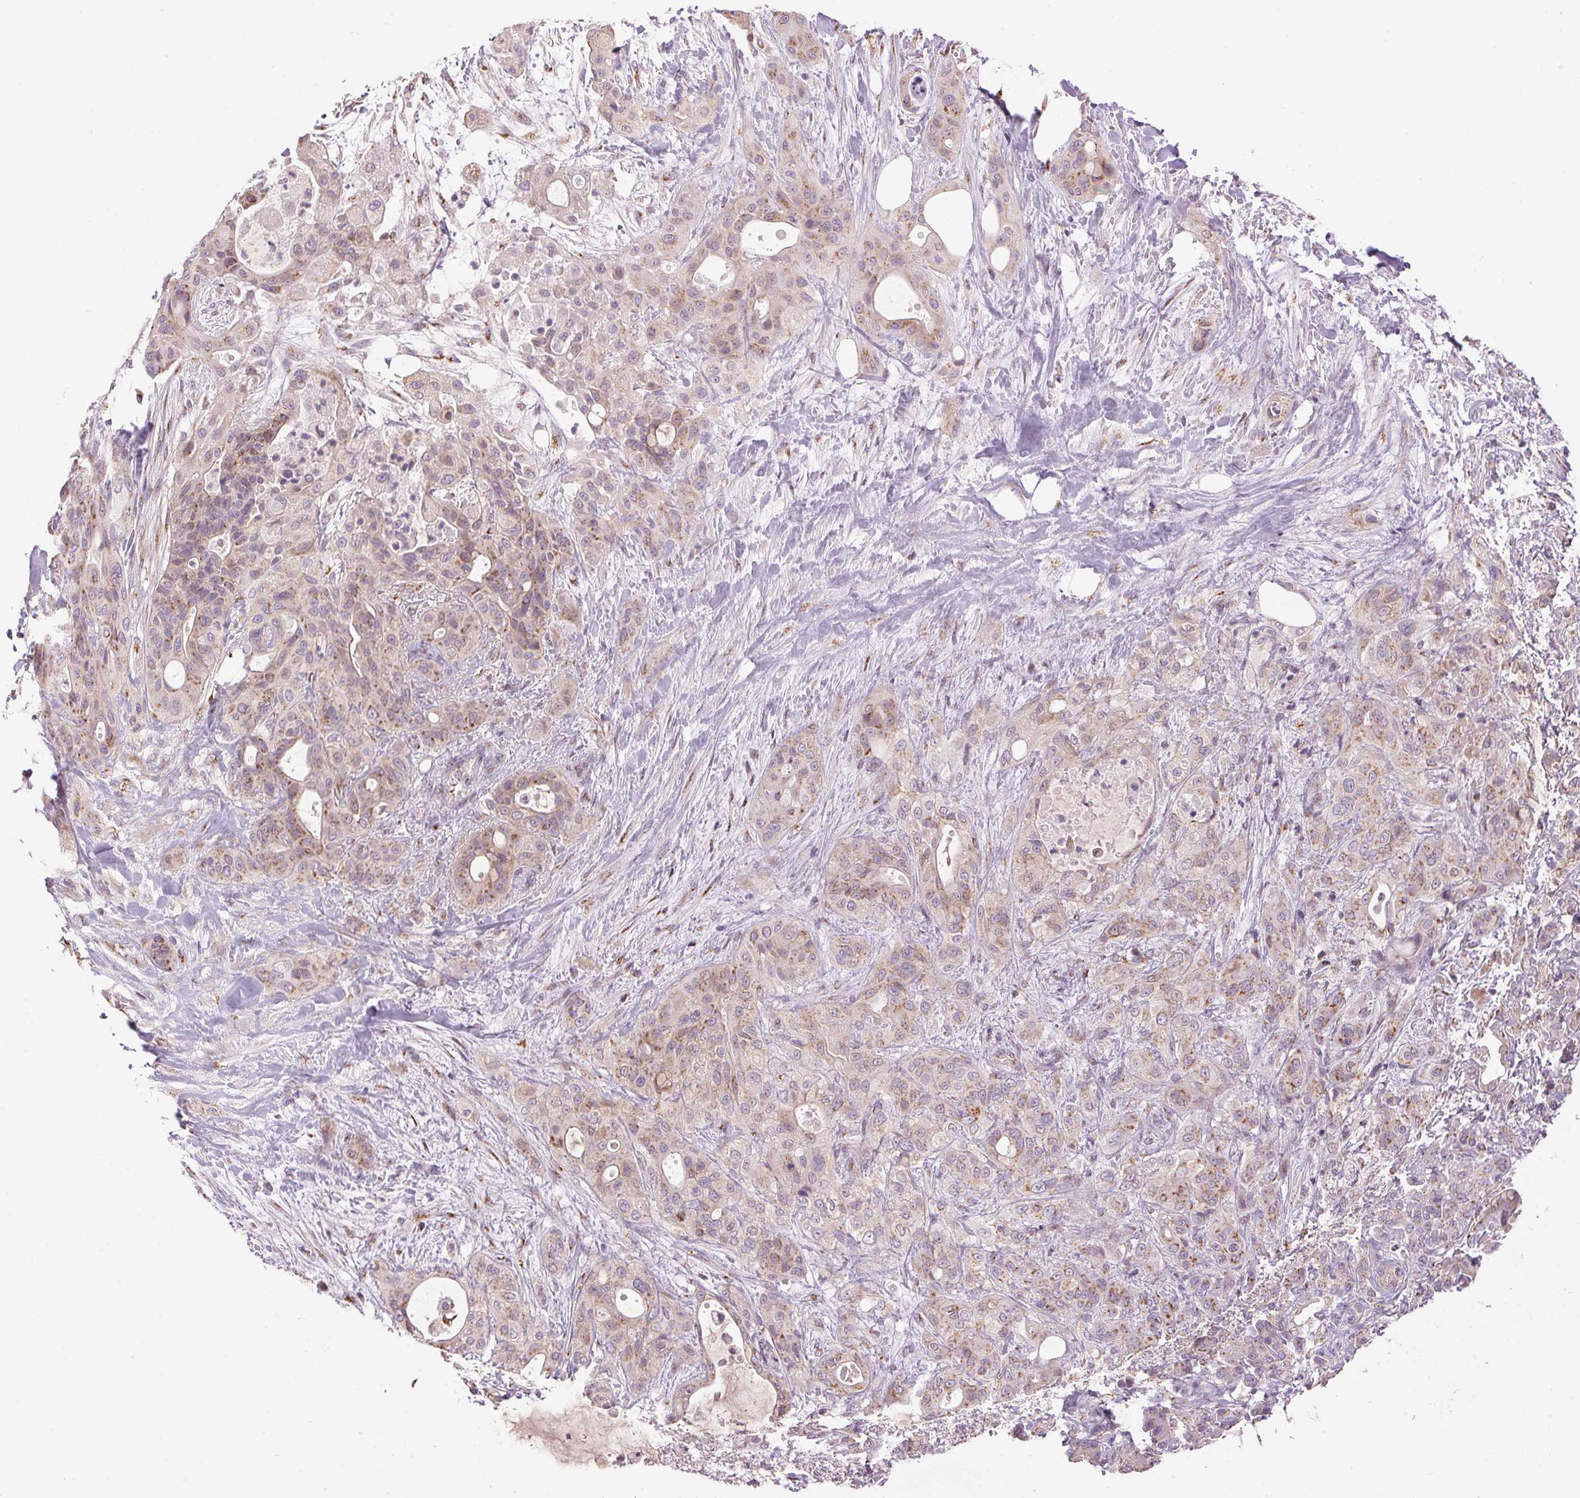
{"staining": {"intensity": "moderate", "quantity": "25%-75%", "location": "cytoplasmic/membranous"}, "tissue": "pancreatic cancer", "cell_type": "Tumor cells", "image_type": "cancer", "snomed": [{"axis": "morphology", "description": "Adenocarcinoma, NOS"}, {"axis": "topography", "description": "Pancreas"}], "caption": "A micrograph of human pancreatic adenocarcinoma stained for a protein shows moderate cytoplasmic/membranous brown staining in tumor cells.", "gene": "GOLPH3", "patient": {"sex": "male", "age": 71}}